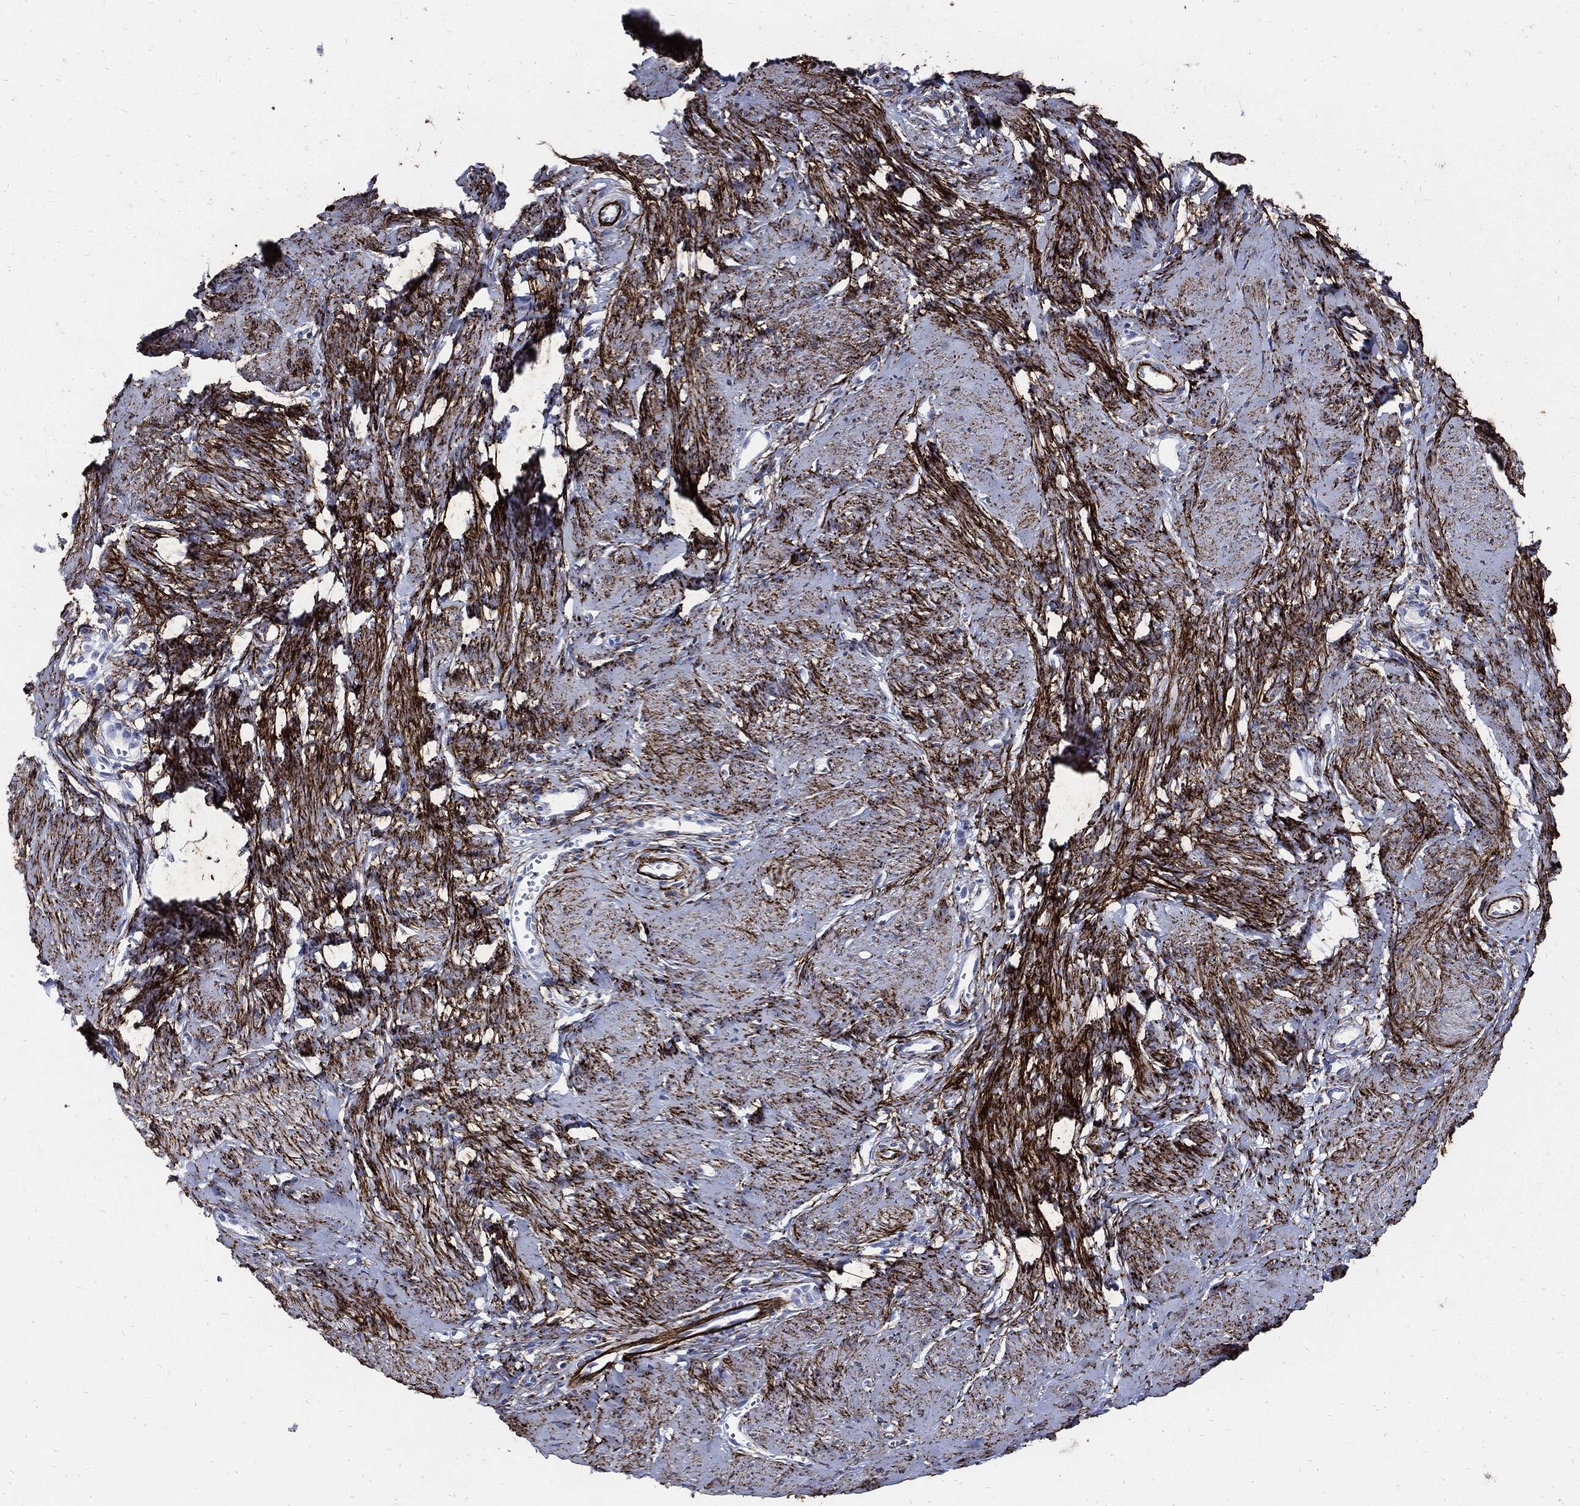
{"staining": {"intensity": "negative", "quantity": "none", "location": "none"}, "tissue": "smooth muscle", "cell_type": "Smooth muscle cells", "image_type": "normal", "snomed": [{"axis": "morphology", "description": "Normal tissue, NOS"}, {"axis": "topography", "description": "Smooth muscle"}], "caption": "Image shows no significant protein expression in smooth muscle cells of benign smooth muscle. (DAB (3,3'-diaminobenzidine) immunohistochemistry (IHC) visualized using brightfield microscopy, high magnification).", "gene": "FBN1", "patient": {"sex": "female", "age": 48}}